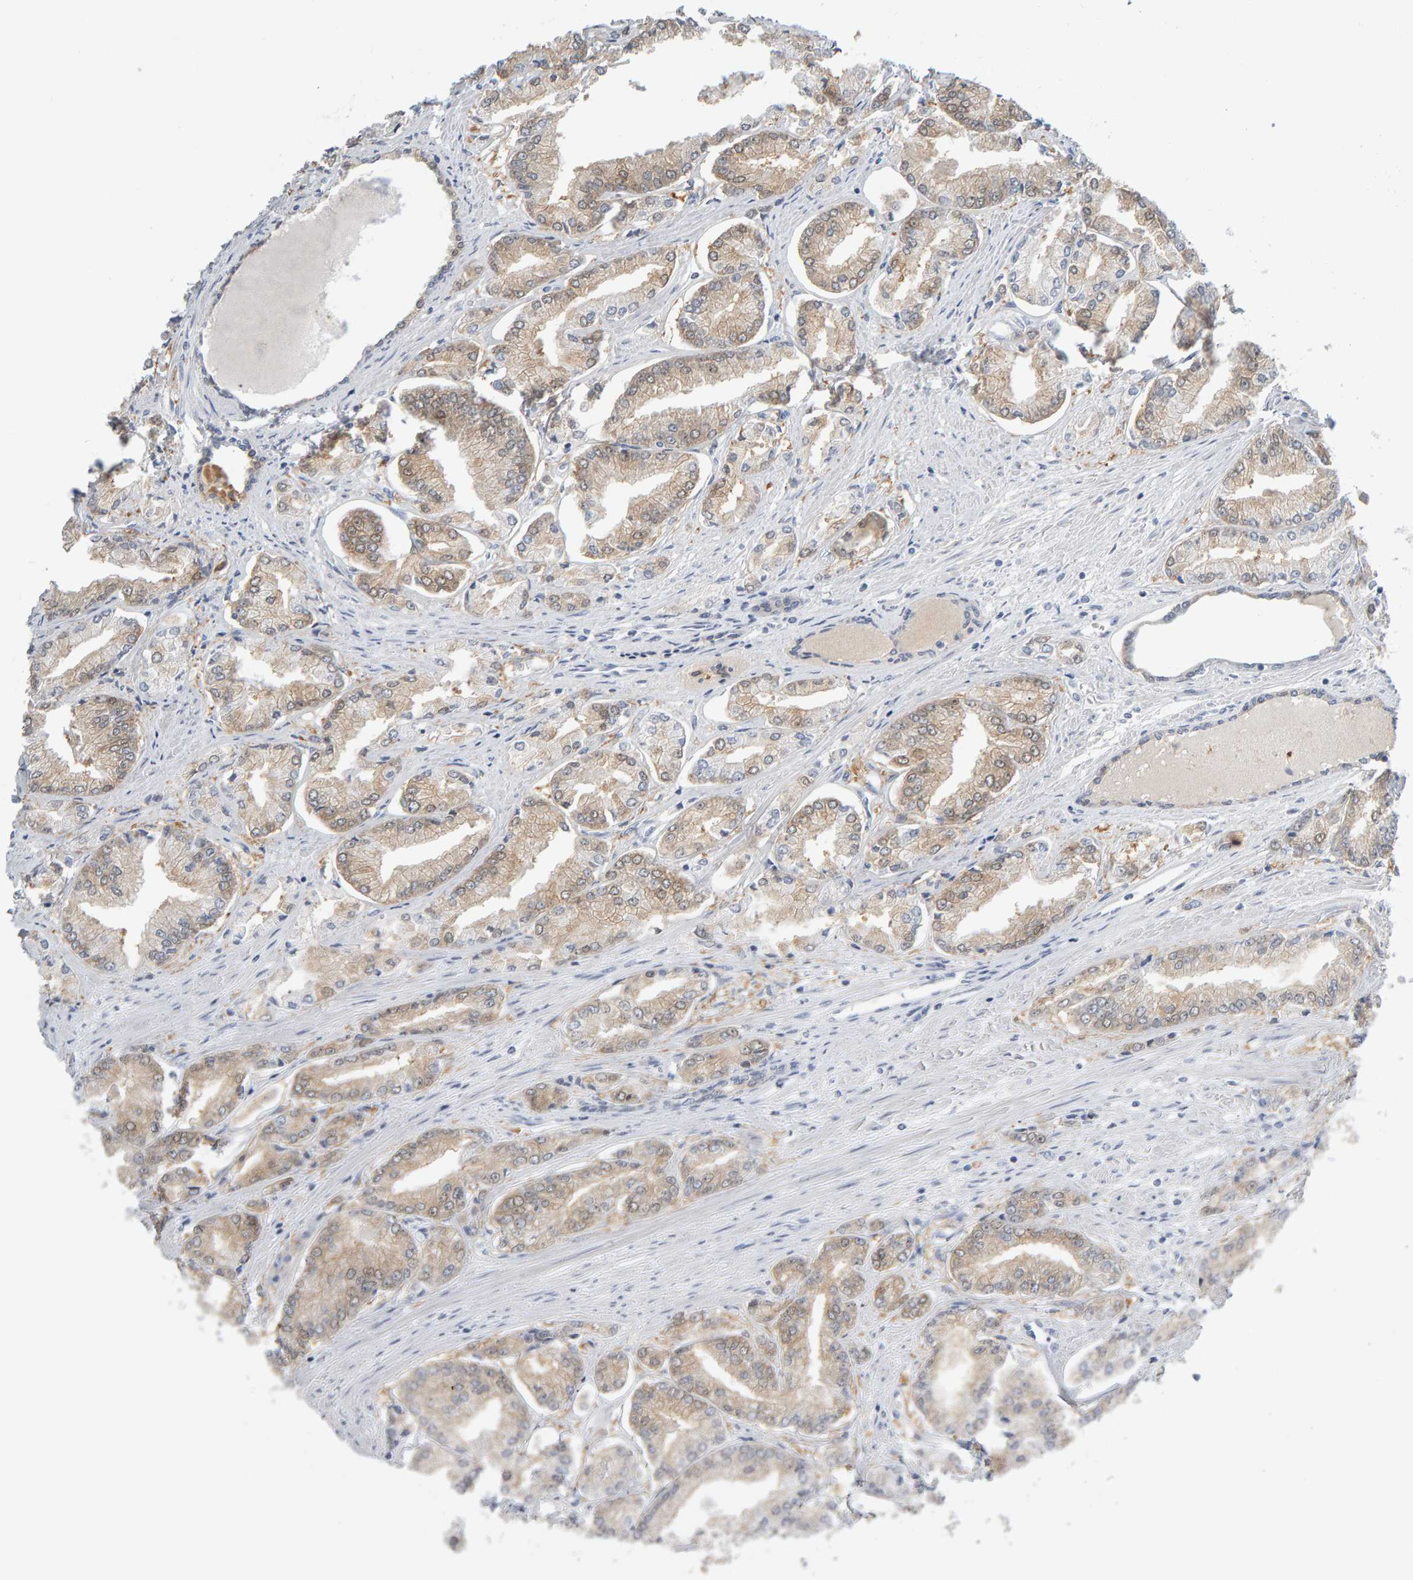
{"staining": {"intensity": "weak", "quantity": ">75%", "location": "cytoplasmic/membranous"}, "tissue": "prostate cancer", "cell_type": "Tumor cells", "image_type": "cancer", "snomed": [{"axis": "morphology", "description": "Adenocarcinoma, Low grade"}, {"axis": "topography", "description": "Prostate"}], "caption": "This histopathology image demonstrates prostate low-grade adenocarcinoma stained with immunohistochemistry (IHC) to label a protein in brown. The cytoplasmic/membranous of tumor cells show weak positivity for the protein. Nuclei are counter-stained blue.", "gene": "CTH", "patient": {"sex": "male", "age": 52}}